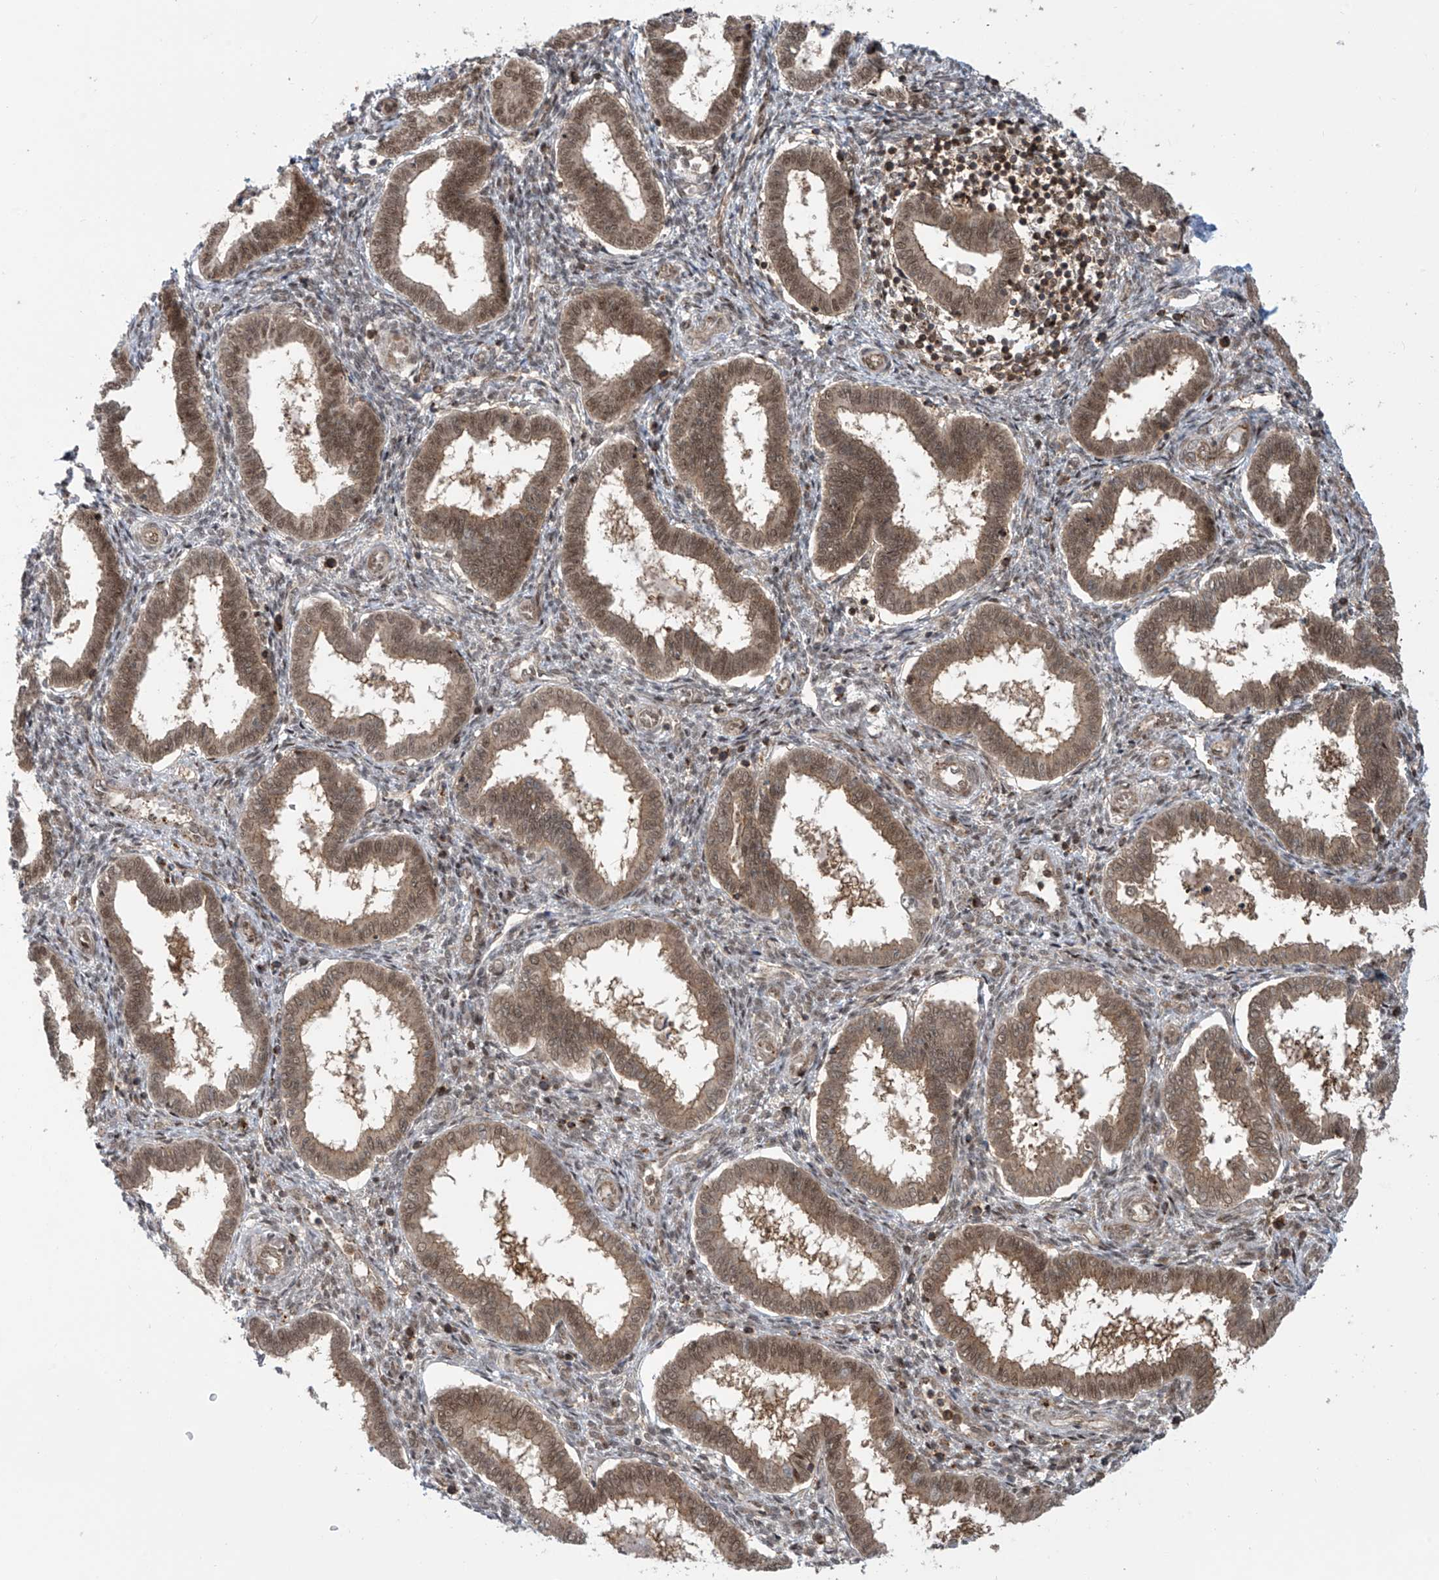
{"staining": {"intensity": "moderate", "quantity": "25%-75%", "location": "cytoplasmic/membranous,nuclear"}, "tissue": "endometrium", "cell_type": "Cells in endometrial stroma", "image_type": "normal", "snomed": [{"axis": "morphology", "description": "Normal tissue, NOS"}, {"axis": "topography", "description": "Endometrium"}], "caption": "IHC staining of unremarkable endometrium, which shows medium levels of moderate cytoplasmic/membranous,nuclear staining in approximately 25%-75% of cells in endometrial stroma indicating moderate cytoplasmic/membranous,nuclear protein staining. The staining was performed using DAB (3,3'-diaminobenzidine) (brown) for protein detection and nuclei were counterstained in hematoxylin (blue).", "gene": "LAGE3", "patient": {"sex": "female", "age": 24}}